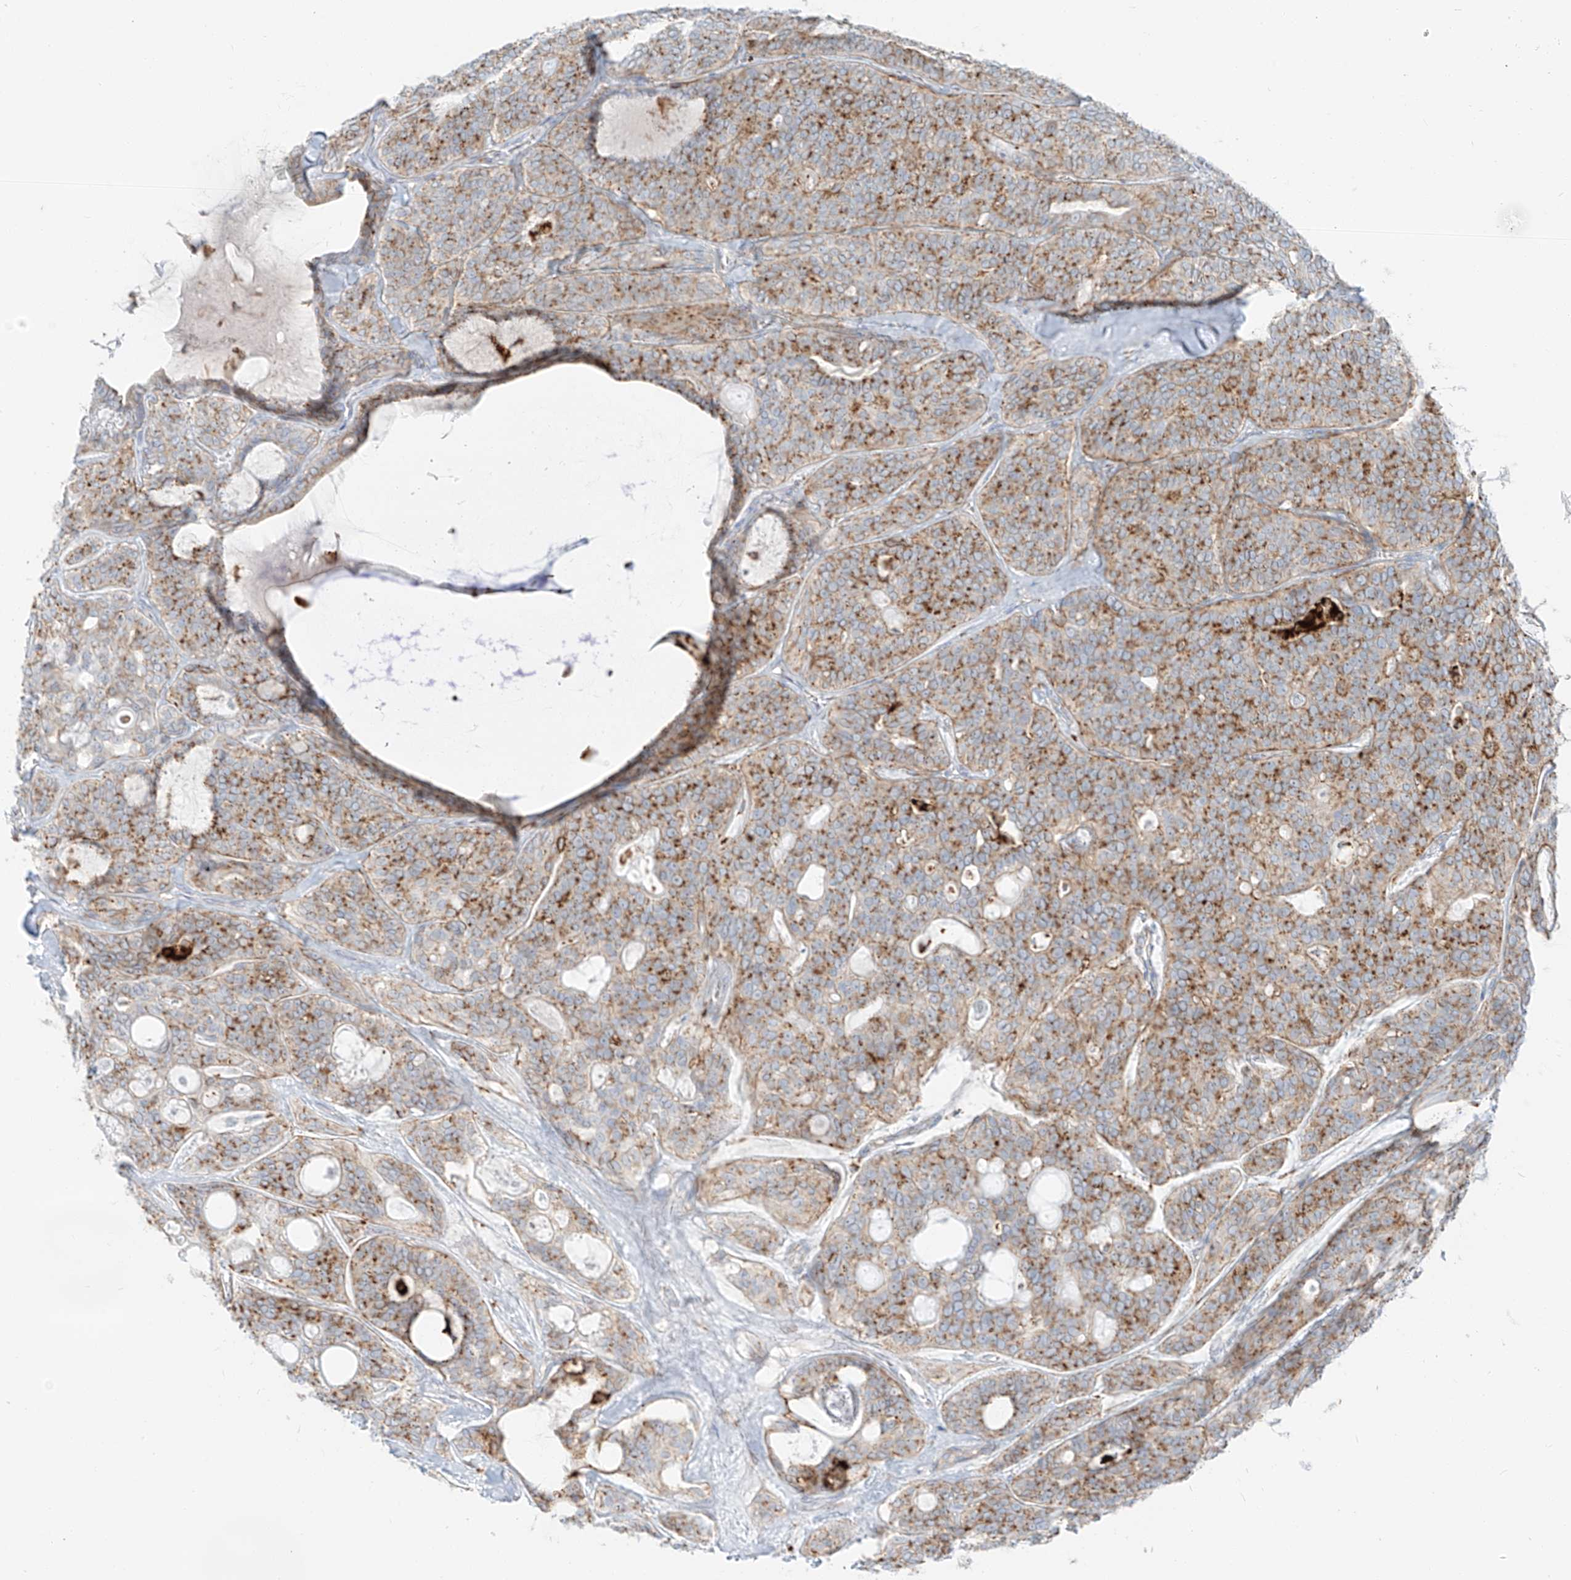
{"staining": {"intensity": "moderate", "quantity": ">75%", "location": "cytoplasmic/membranous"}, "tissue": "head and neck cancer", "cell_type": "Tumor cells", "image_type": "cancer", "snomed": [{"axis": "morphology", "description": "Adenocarcinoma, NOS"}, {"axis": "topography", "description": "Head-Neck"}], "caption": "Moderate cytoplasmic/membranous protein expression is identified in about >75% of tumor cells in head and neck cancer.", "gene": "SLC35F6", "patient": {"sex": "male", "age": 66}}